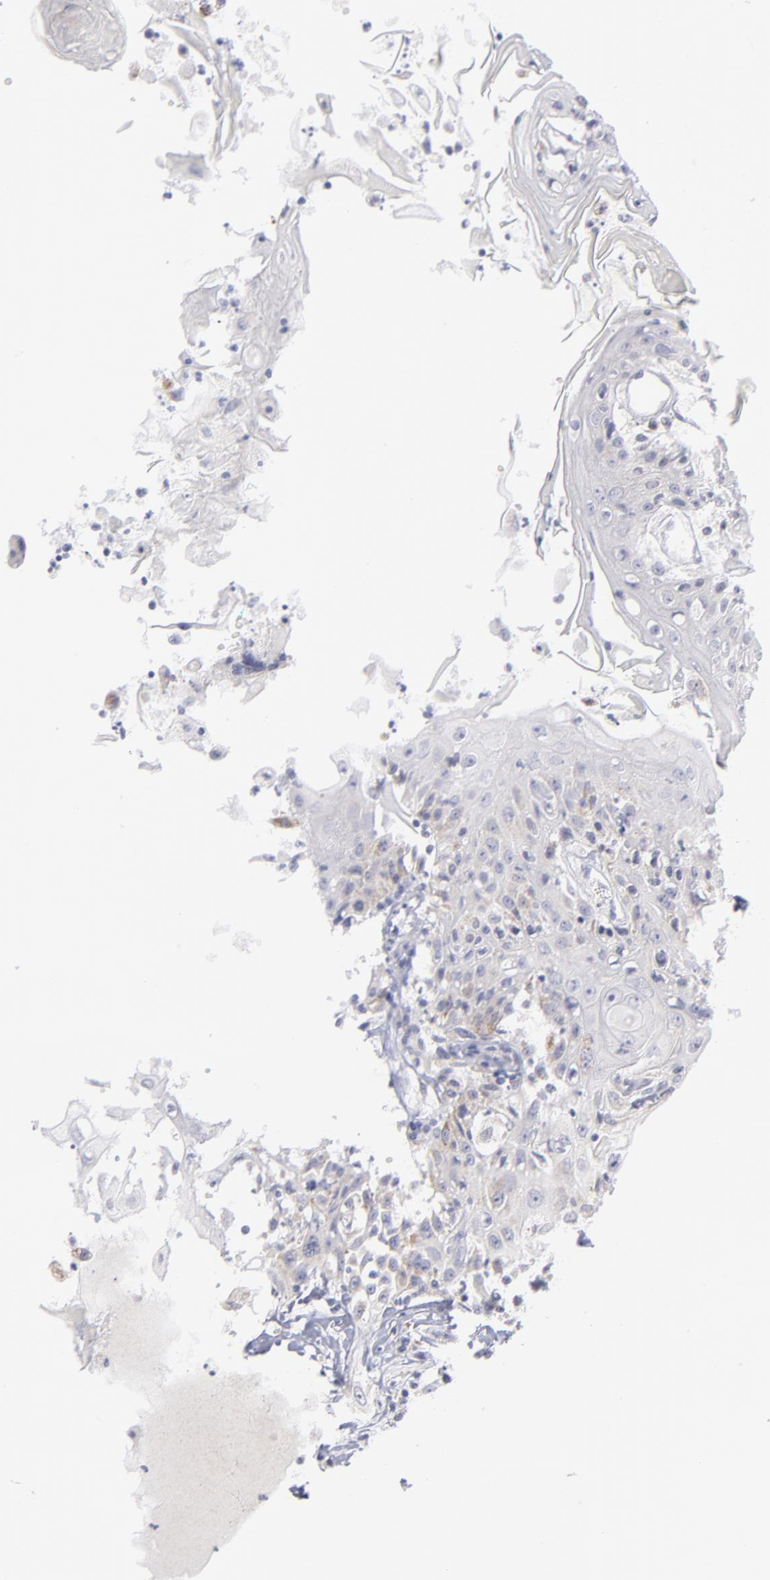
{"staining": {"intensity": "weak", "quantity": "<25%", "location": "cytoplasmic/membranous"}, "tissue": "head and neck cancer", "cell_type": "Tumor cells", "image_type": "cancer", "snomed": [{"axis": "morphology", "description": "Squamous cell carcinoma, NOS"}, {"axis": "topography", "description": "Oral tissue"}, {"axis": "topography", "description": "Head-Neck"}], "caption": "Tumor cells are negative for protein expression in human head and neck cancer (squamous cell carcinoma).", "gene": "MTHFD2", "patient": {"sex": "female", "age": 76}}